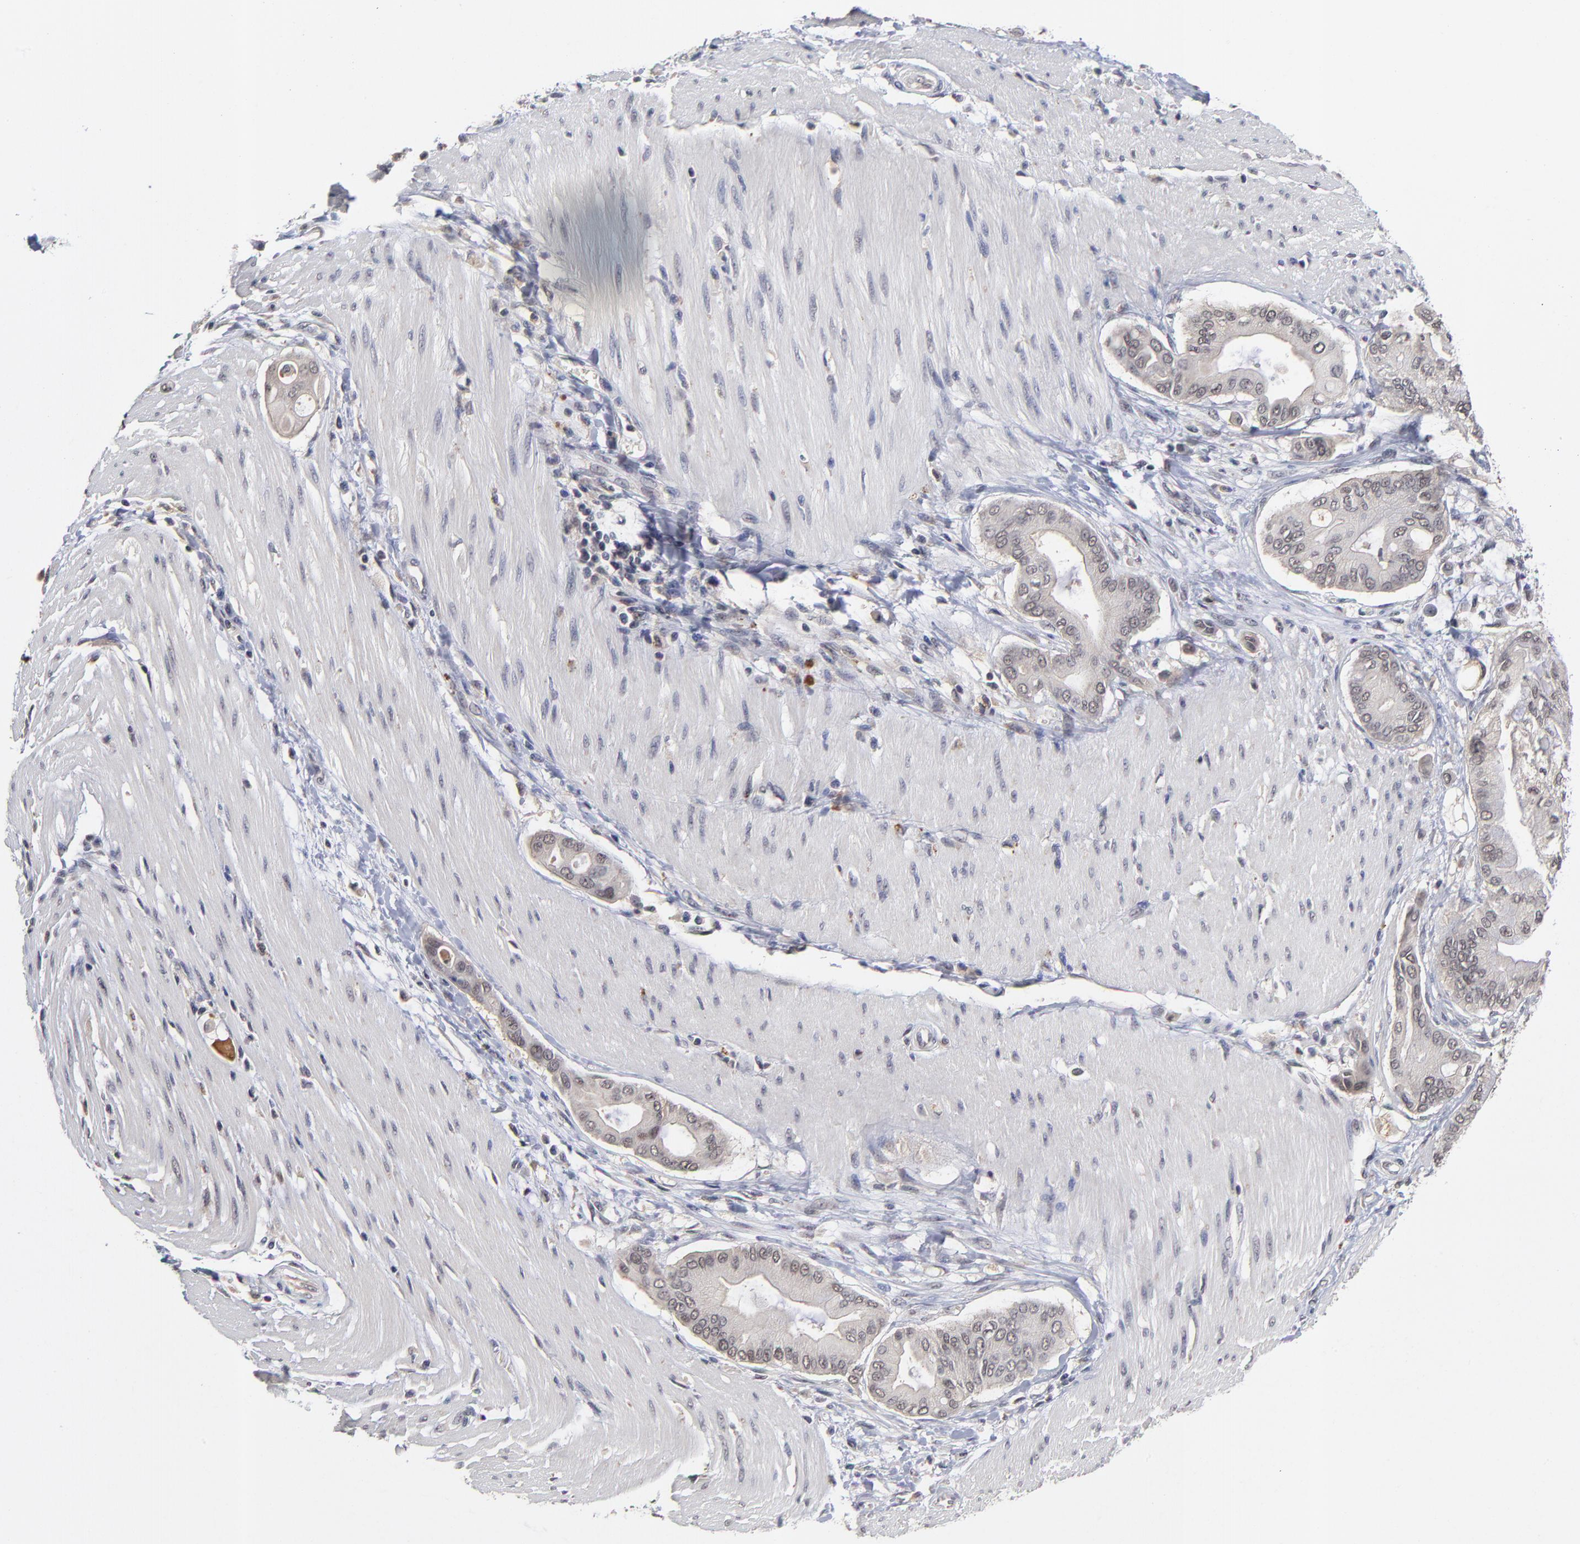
{"staining": {"intensity": "negative", "quantity": "none", "location": "none"}, "tissue": "pancreatic cancer", "cell_type": "Tumor cells", "image_type": "cancer", "snomed": [{"axis": "morphology", "description": "Adenocarcinoma, NOS"}, {"axis": "morphology", "description": "Adenocarcinoma, metastatic, NOS"}, {"axis": "topography", "description": "Lymph node"}, {"axis": "topography", "description": "Pancreas"}, {"axis": "topography", "description": "Duodenum"}], "caption": "IHC of human pancreatic metastatic adenocarcinoma displays no positivity in tumor cells.", "gene": "WSB1", "patient": {"sex": "female", "age": 64}}